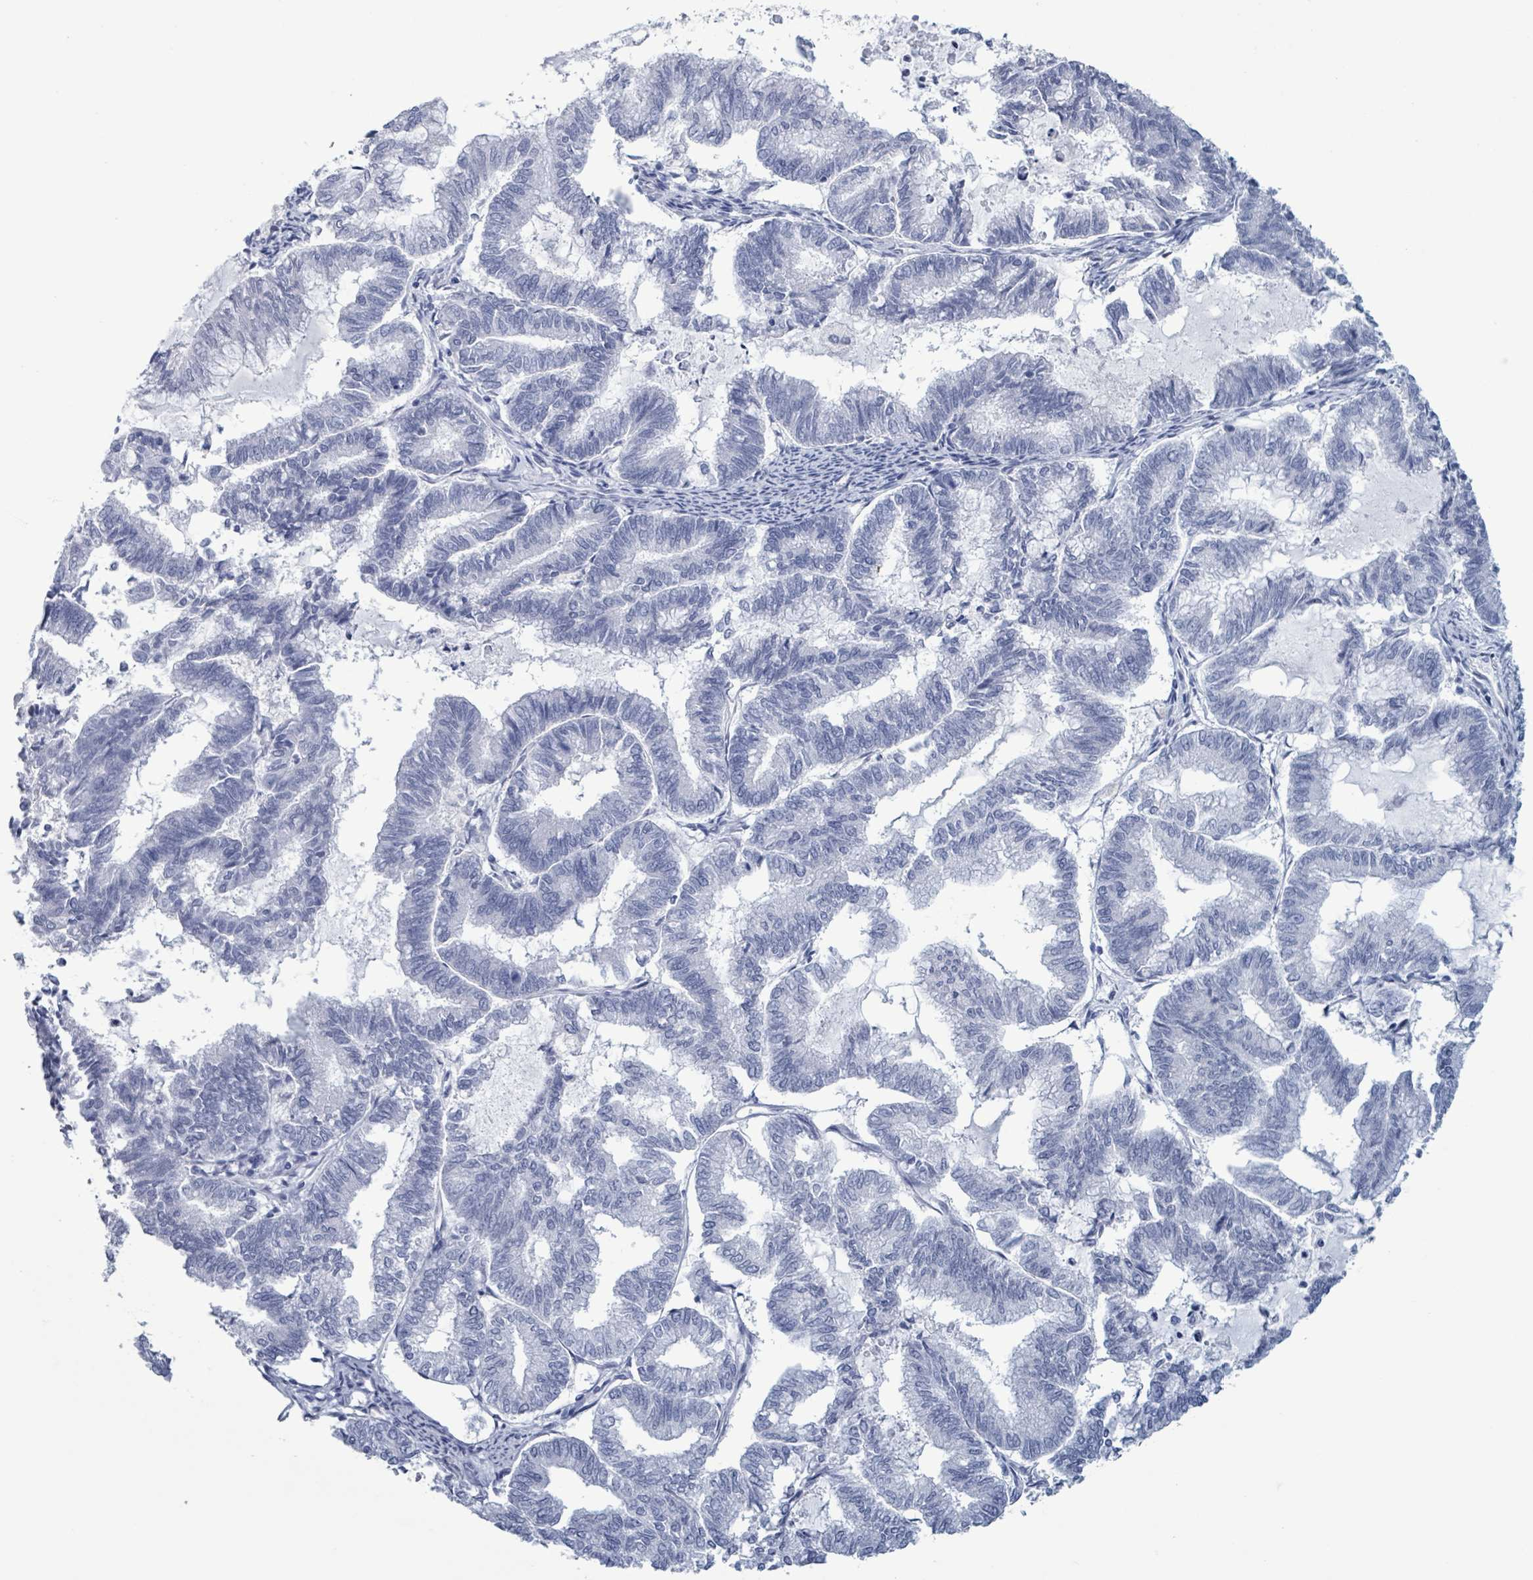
{"staining": {"intensity": "negative", "quantity": "none", "location": "none"}, "tissue": "endometrial cancer", "cell_type": "Tumor cells", "image_type": "cancer", "snomed": [{"axis": "morphology", "description": "Adenocarcinoma, NOS"}, {"axis": "topography", "description": "Endometrium"}], "caption": "This is an immunohistochemistry histopathology image of endometrial adenocarcinoma. There is no expression in tumor cells.", "gene": "NKX2-1", "patient": {"sex": "female", "age": 79}}